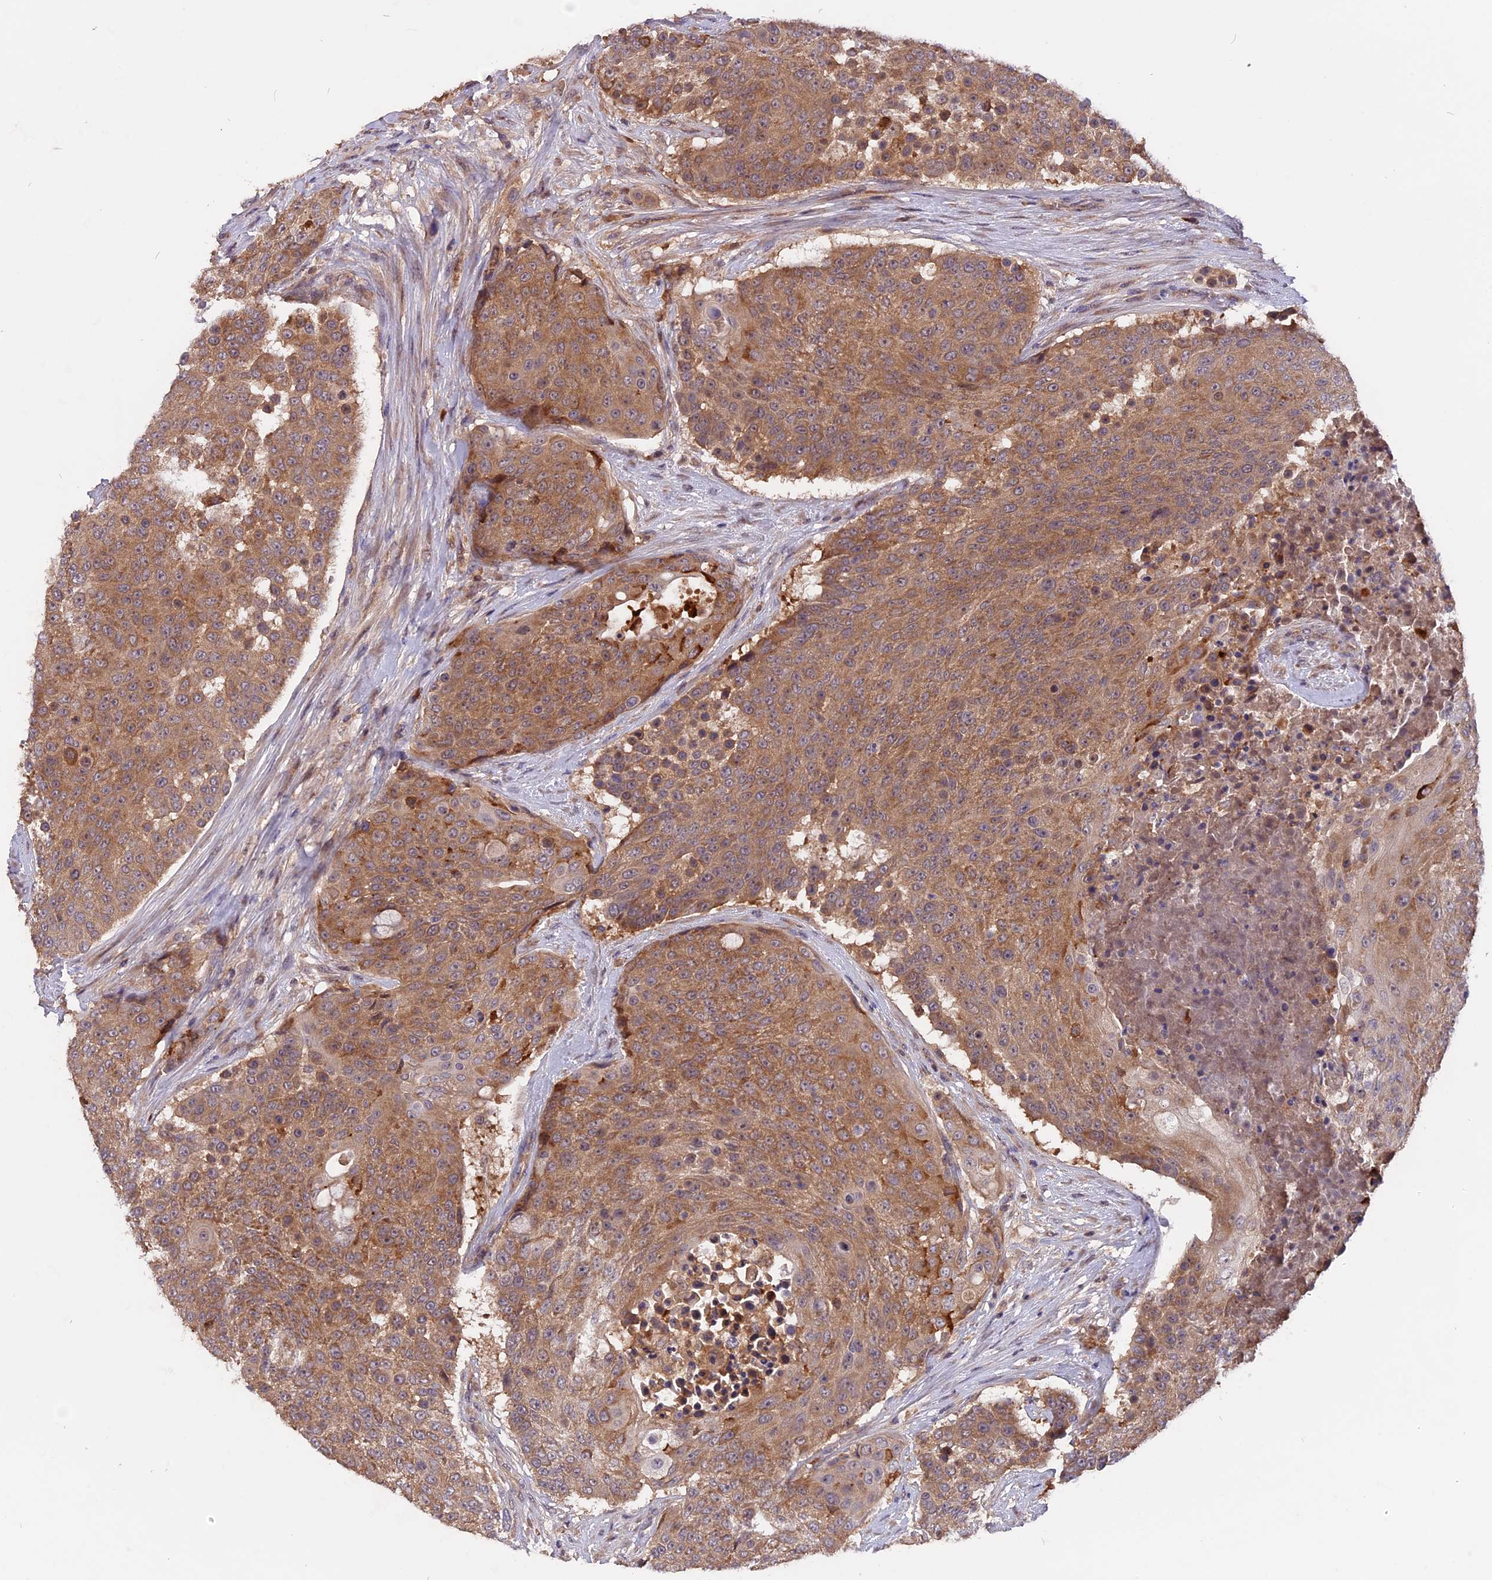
{"staining": {"intensity": "moderate", "quantity": ">75%", "location": "cytoplasmic/membranous"}, "tissue": "urothelial cancer", "cell_type": "Tumor cells", "image_type": "cancer", "snomed": [{"axis": "morphology", "description": "Urothelial carcinoma, High grade"}, {"axis": "topography", "description": "Urinary bladder"}], "caption": "Approximately >75% of tumor cells in high-grade urothelial carcinoma demonstrate moderate cytoplasmic/membranous protein expression as visualized by brown immunohistochemical staining.", "gene": "MARK4", "patient": {"sex": "female", "age": 63}}